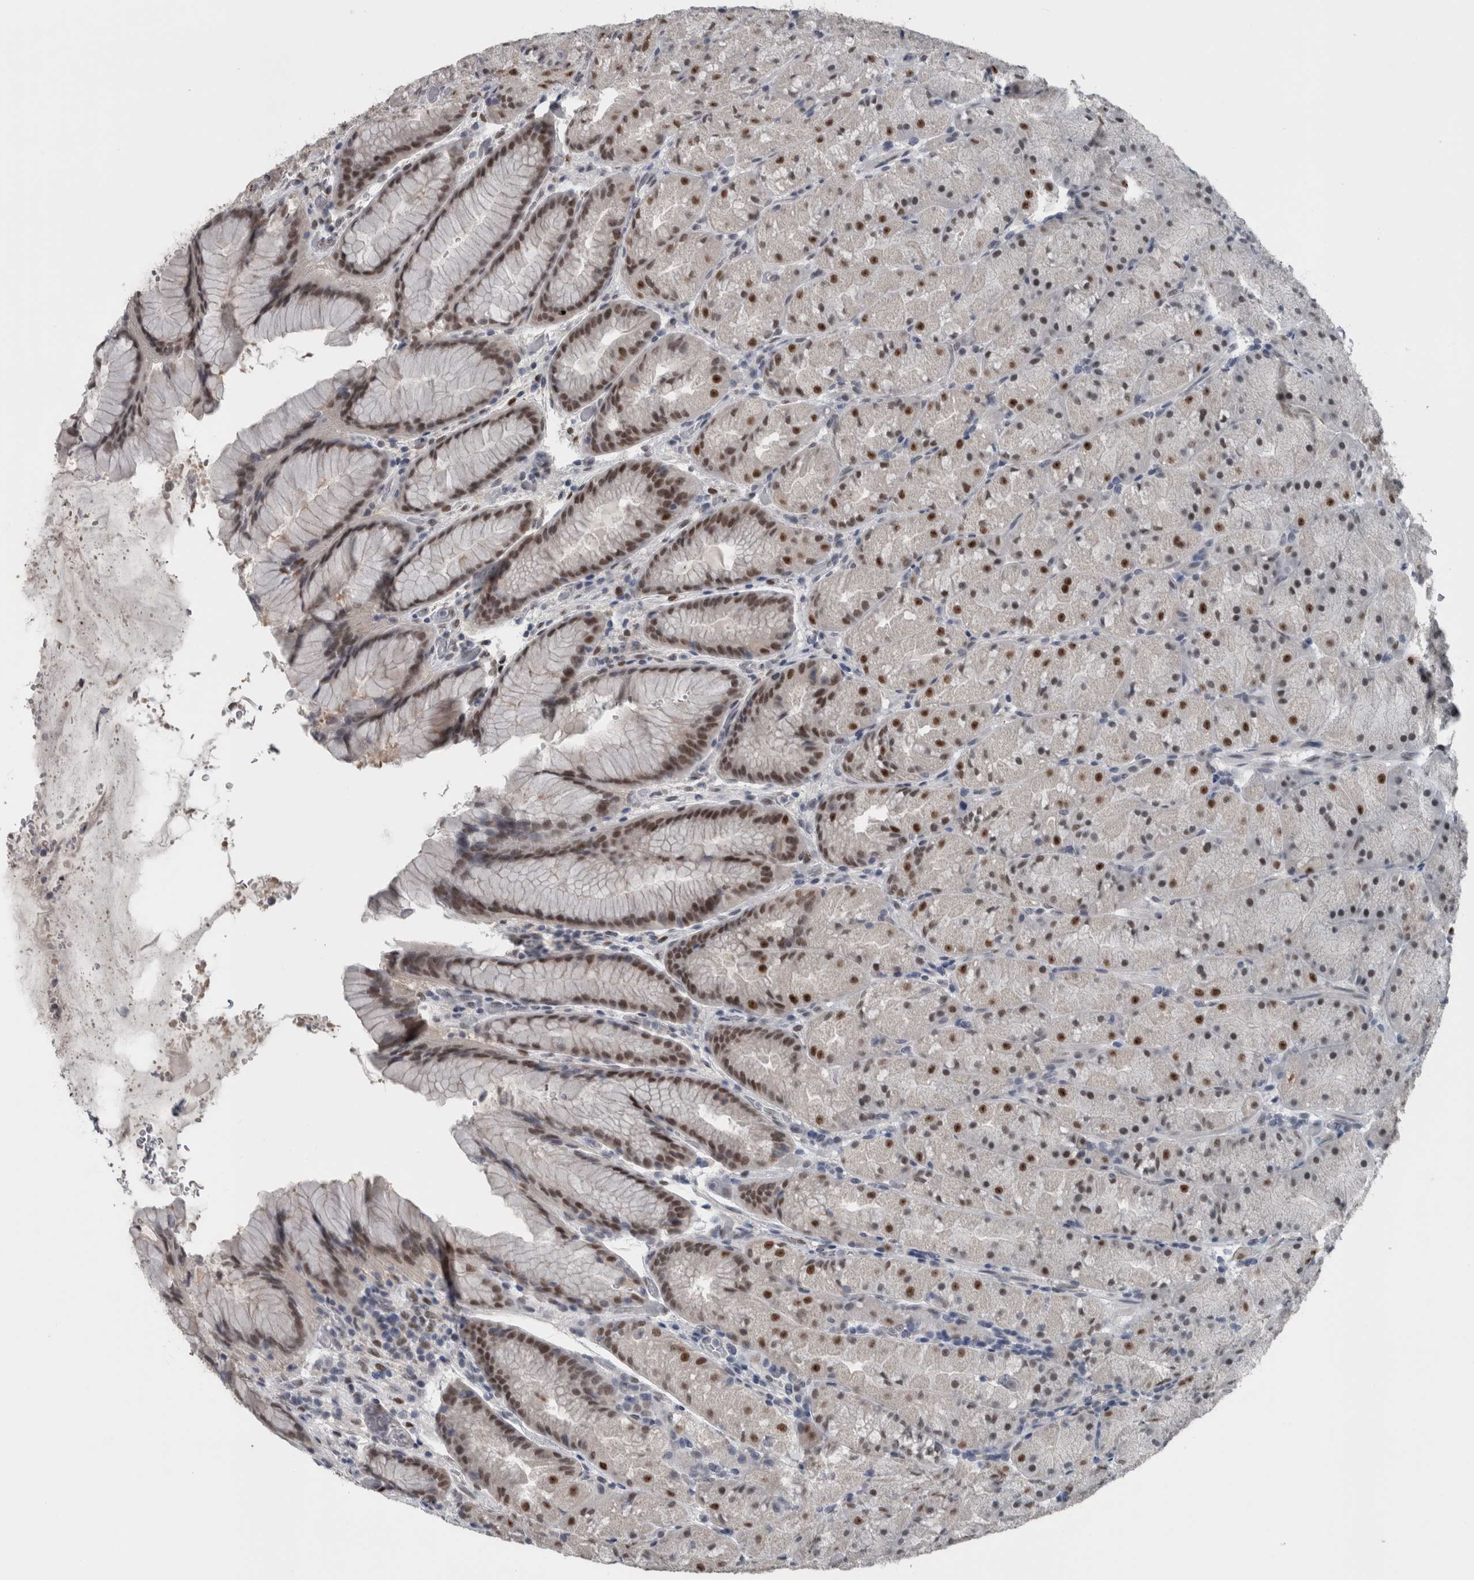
{"staining": {"intensity": "moderate", "quantity": ">75%", "location": "nuclear"}, "tissue": "stomach", "cell_type": "Glandular cells", "image_type": "normal", "snomed": [{"axis": "morphology", "description": "Normal tissue, NOS"}, {"axis": "topography", "description": "Stomach, upper"}, {"axis": "topography", "description": "Stomach"}], "caption": "Protein expression by IHC exhibits moderate nuclear staining in approximately >75% of glandular cells in benign stomach.", "gene": "ZBTB21", "patient": {"sex": "male", "age": 48}}